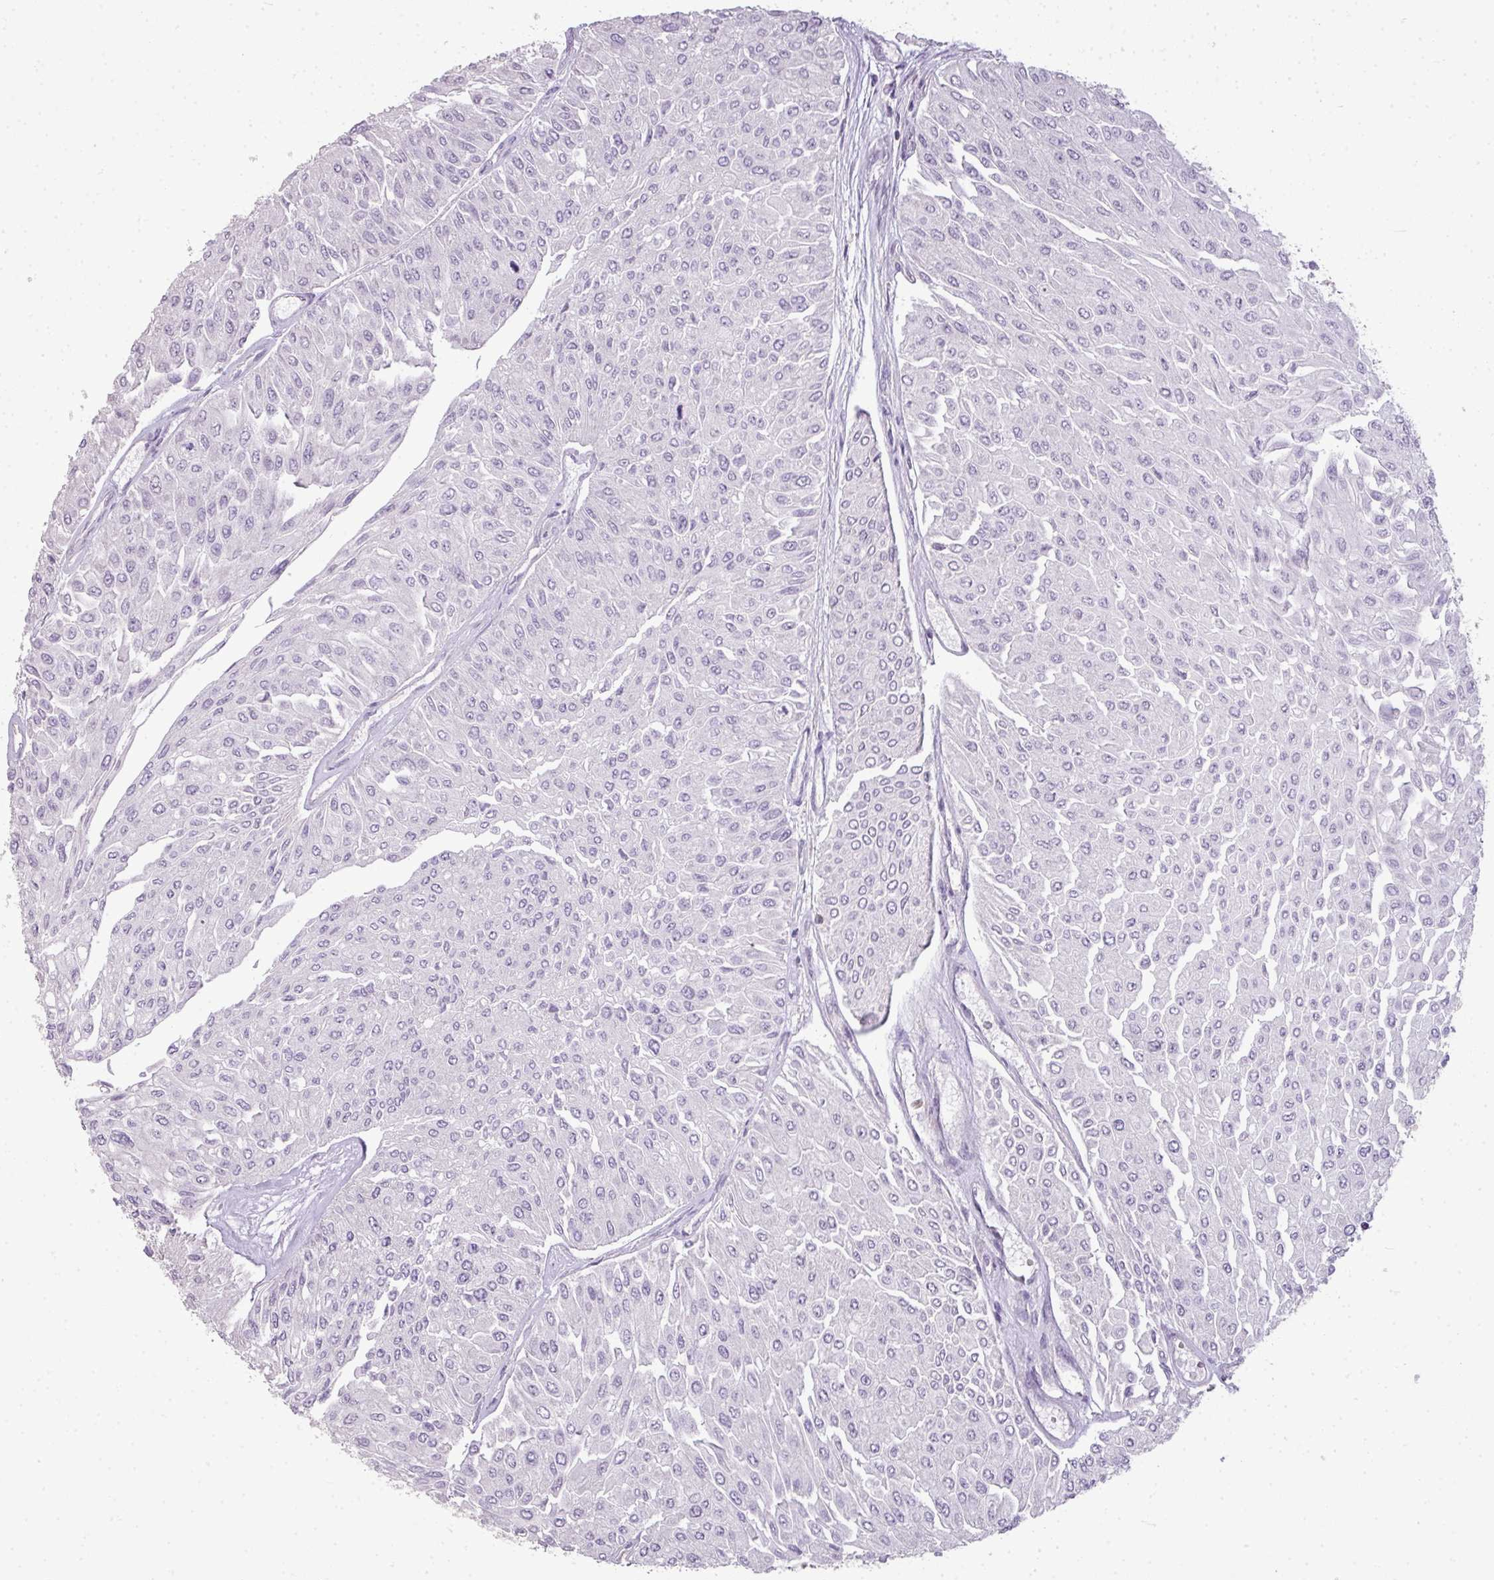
{"staining": {"intensity": "negative", "quantity": "none", "location": "none"}, "tissue": "urothelial cancer", "cell_type": "Tumor cells", "image_type": "cancer", "snomed": [{"axis": "morphology", "description": "Urothelial carcinoma, Low grade"}, {"axis": "topography", "description": "Urinary bladder"}], "caption": "Tumor cells show no significant staining in low-grade urothelial carcinoma.", "gene": "LY9", "patient": {"sex": "male", "age": 67}}